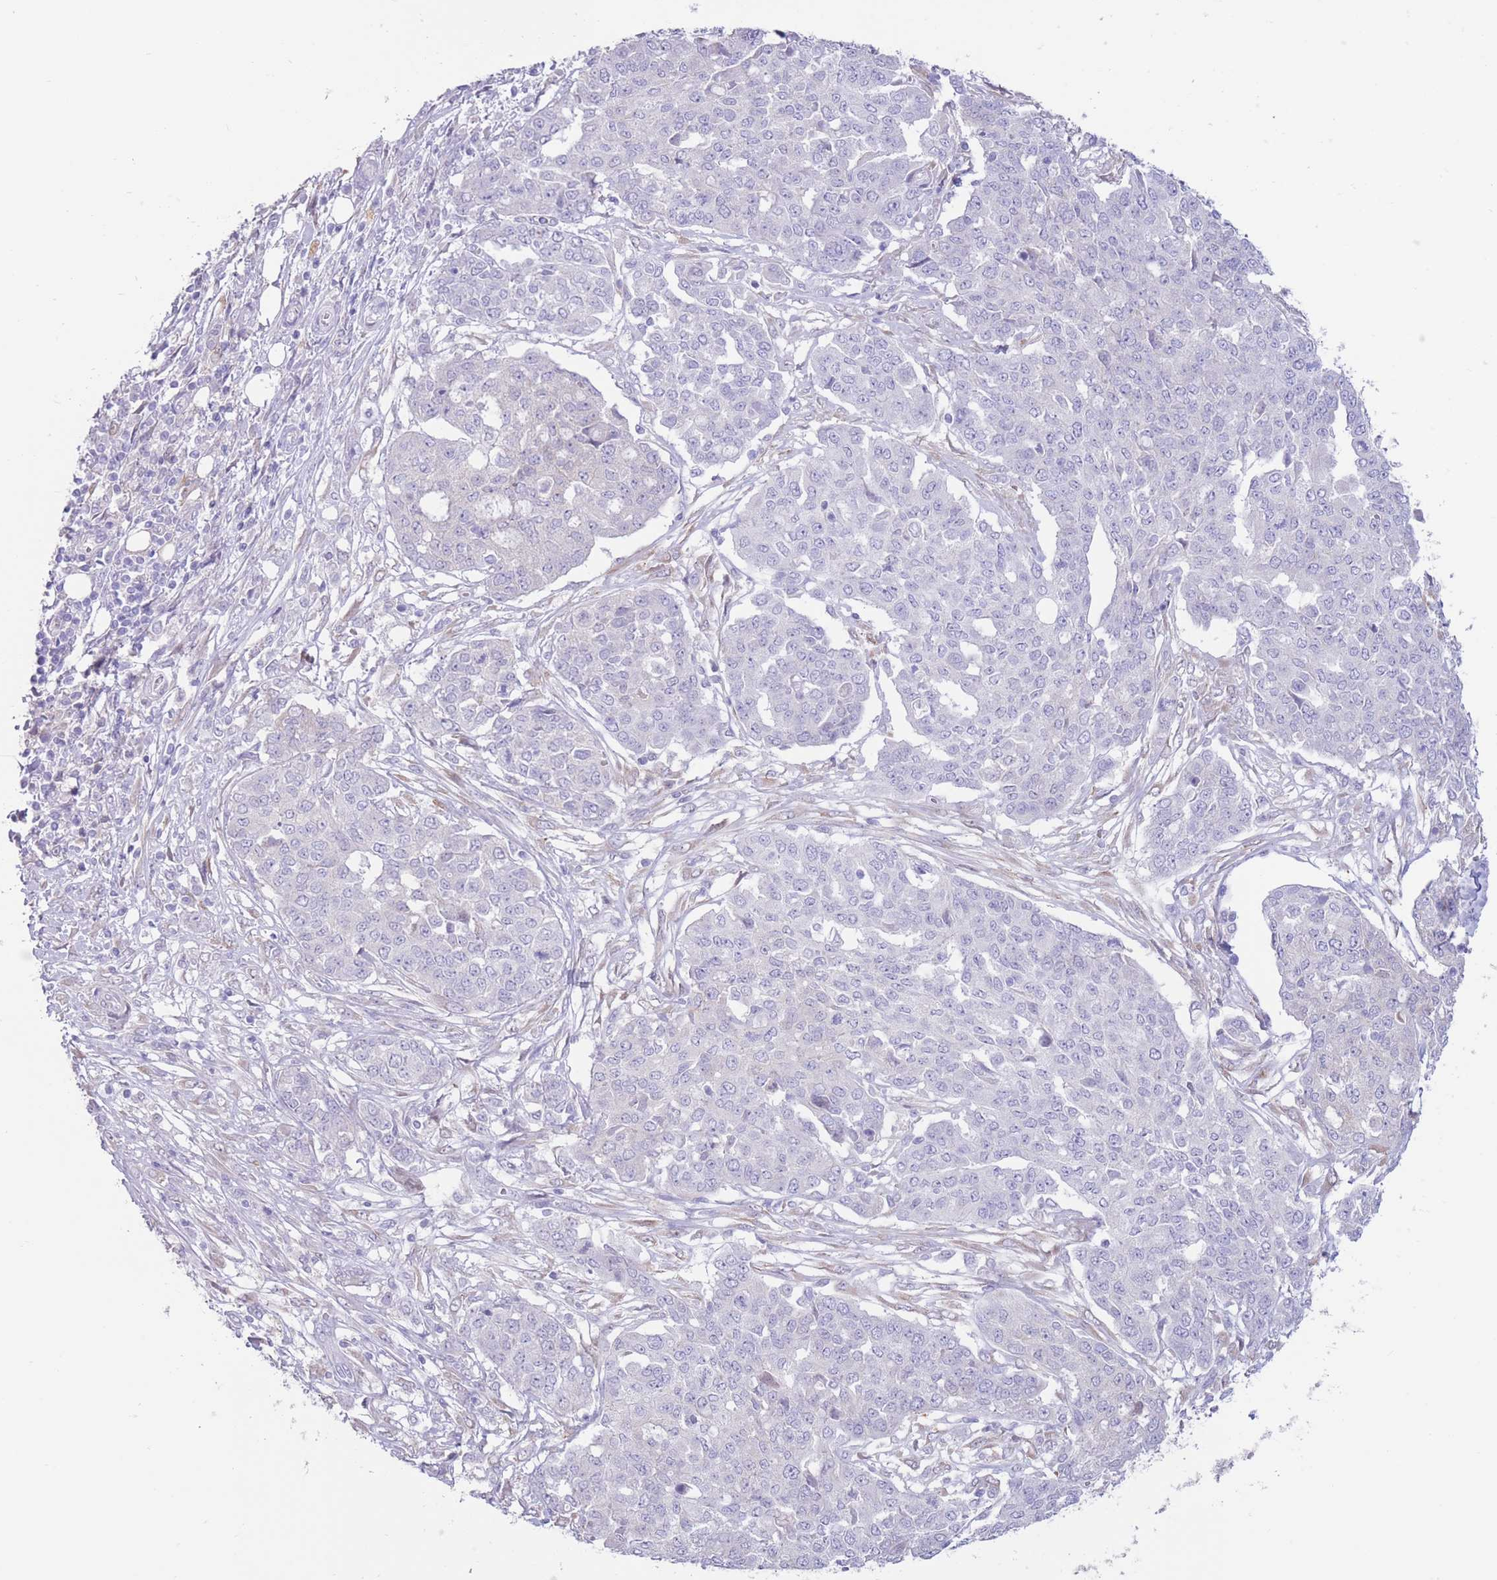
{"staining": {"intensity": "negative", "quantity": "none", "location": "none"}, "tissue": "ovarian cancer", "cell_type": "Tumor cells", "image_type": "cancer", "snomed": [{"axis": "morphology", "description": "Cystadenocarcinoma, serous, NOS"}, {"axis": "topography", "description": "Soft tissue"}, {"axis": "topography", "description": "Ovary"}], "caption": "The immunohistochemistry (IHC) image has no significant positivity in tumor cells of ovarian cancer (serous cystadenocarcinoma) tissue. The staining is performed using DAB (3,3'-diaminobenzidine) brown chromogen with nuclei counter-stained in using hematoxylin.", "gene": "FAH", "patient": {"sex": "female", "age": 57}}